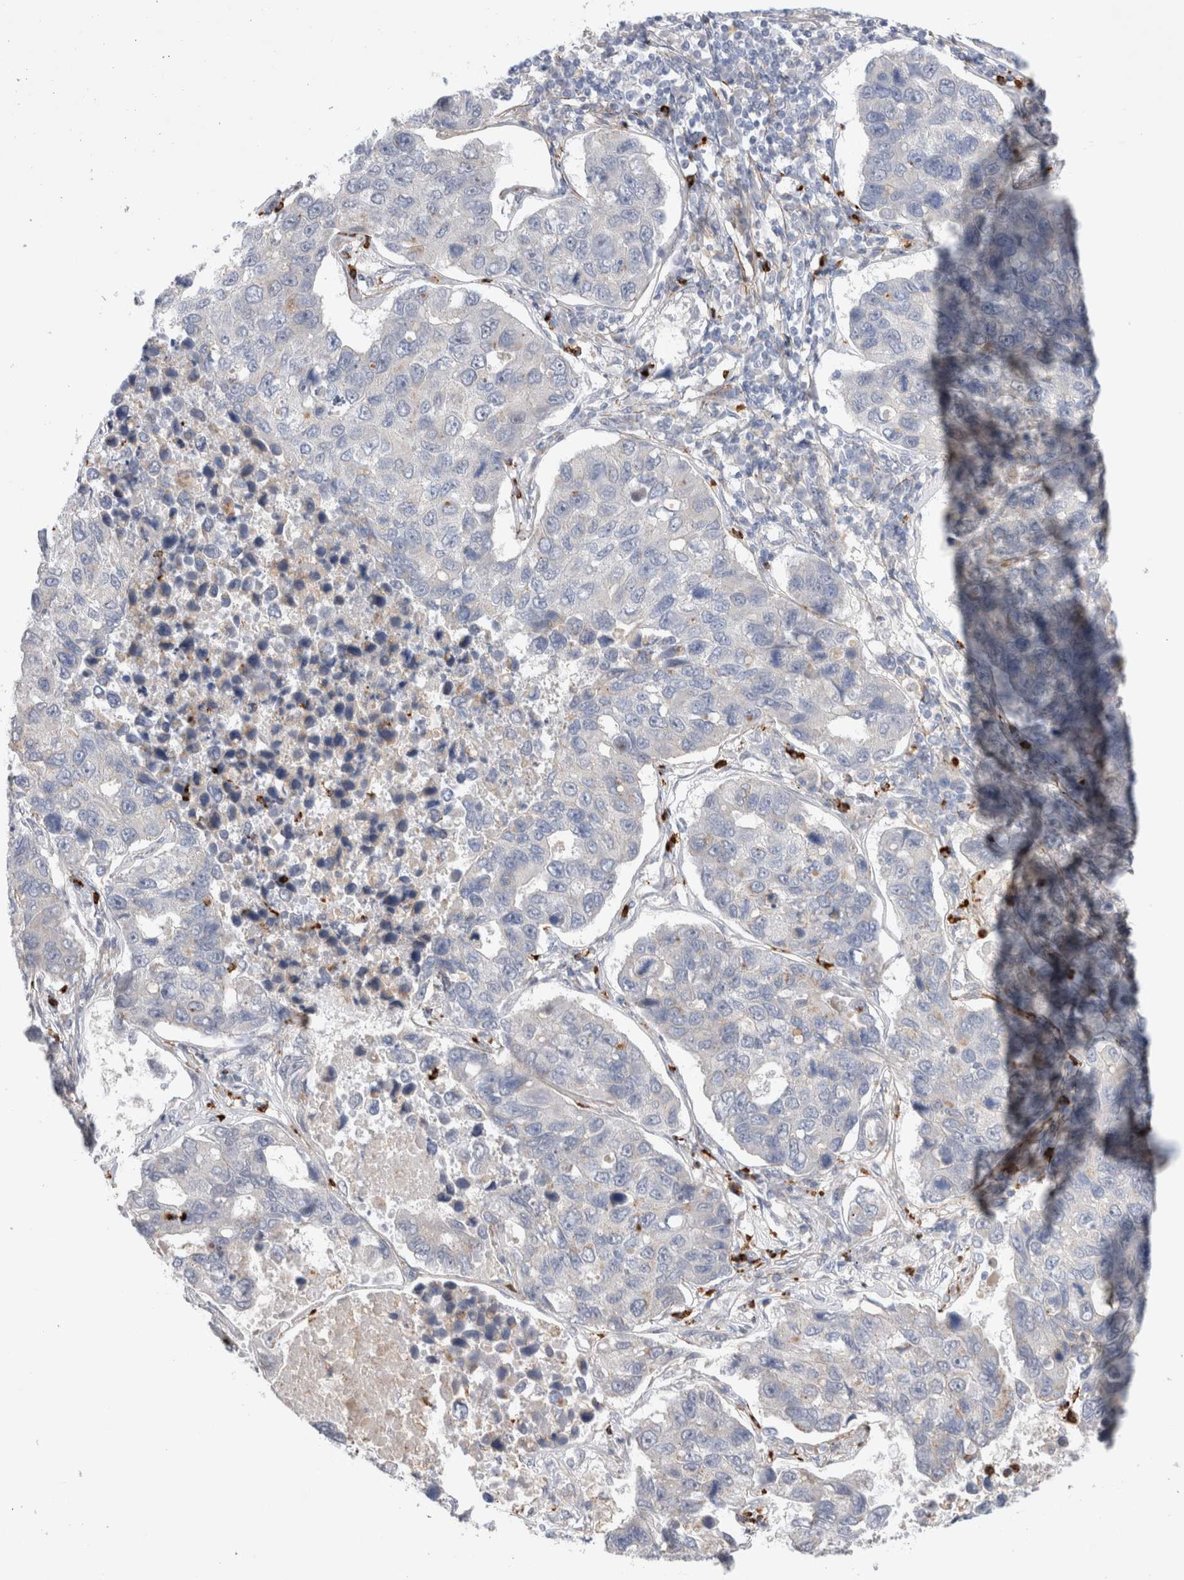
{"staining": {"intensity": "negative", "quantity": "none", "location": "none"}, "tissue": "lung cancer", "cell_type": "Tumor cells", "image_type": "cancer", "snomed": [{"axis": "morphology", "description": "Adenocarcinoma, NOS"}, {"axis": "topography", "description": "Lung"}], "caption": "IHC histopathology image of neoplastic tissue: lung adenocarcinoma stained with DAB (3,3'-diaminobenzidine) shows no significant protein positivity in tumor cells.", "gene": "GSDMB", "patient": {"sex": "male", "age": 64}}